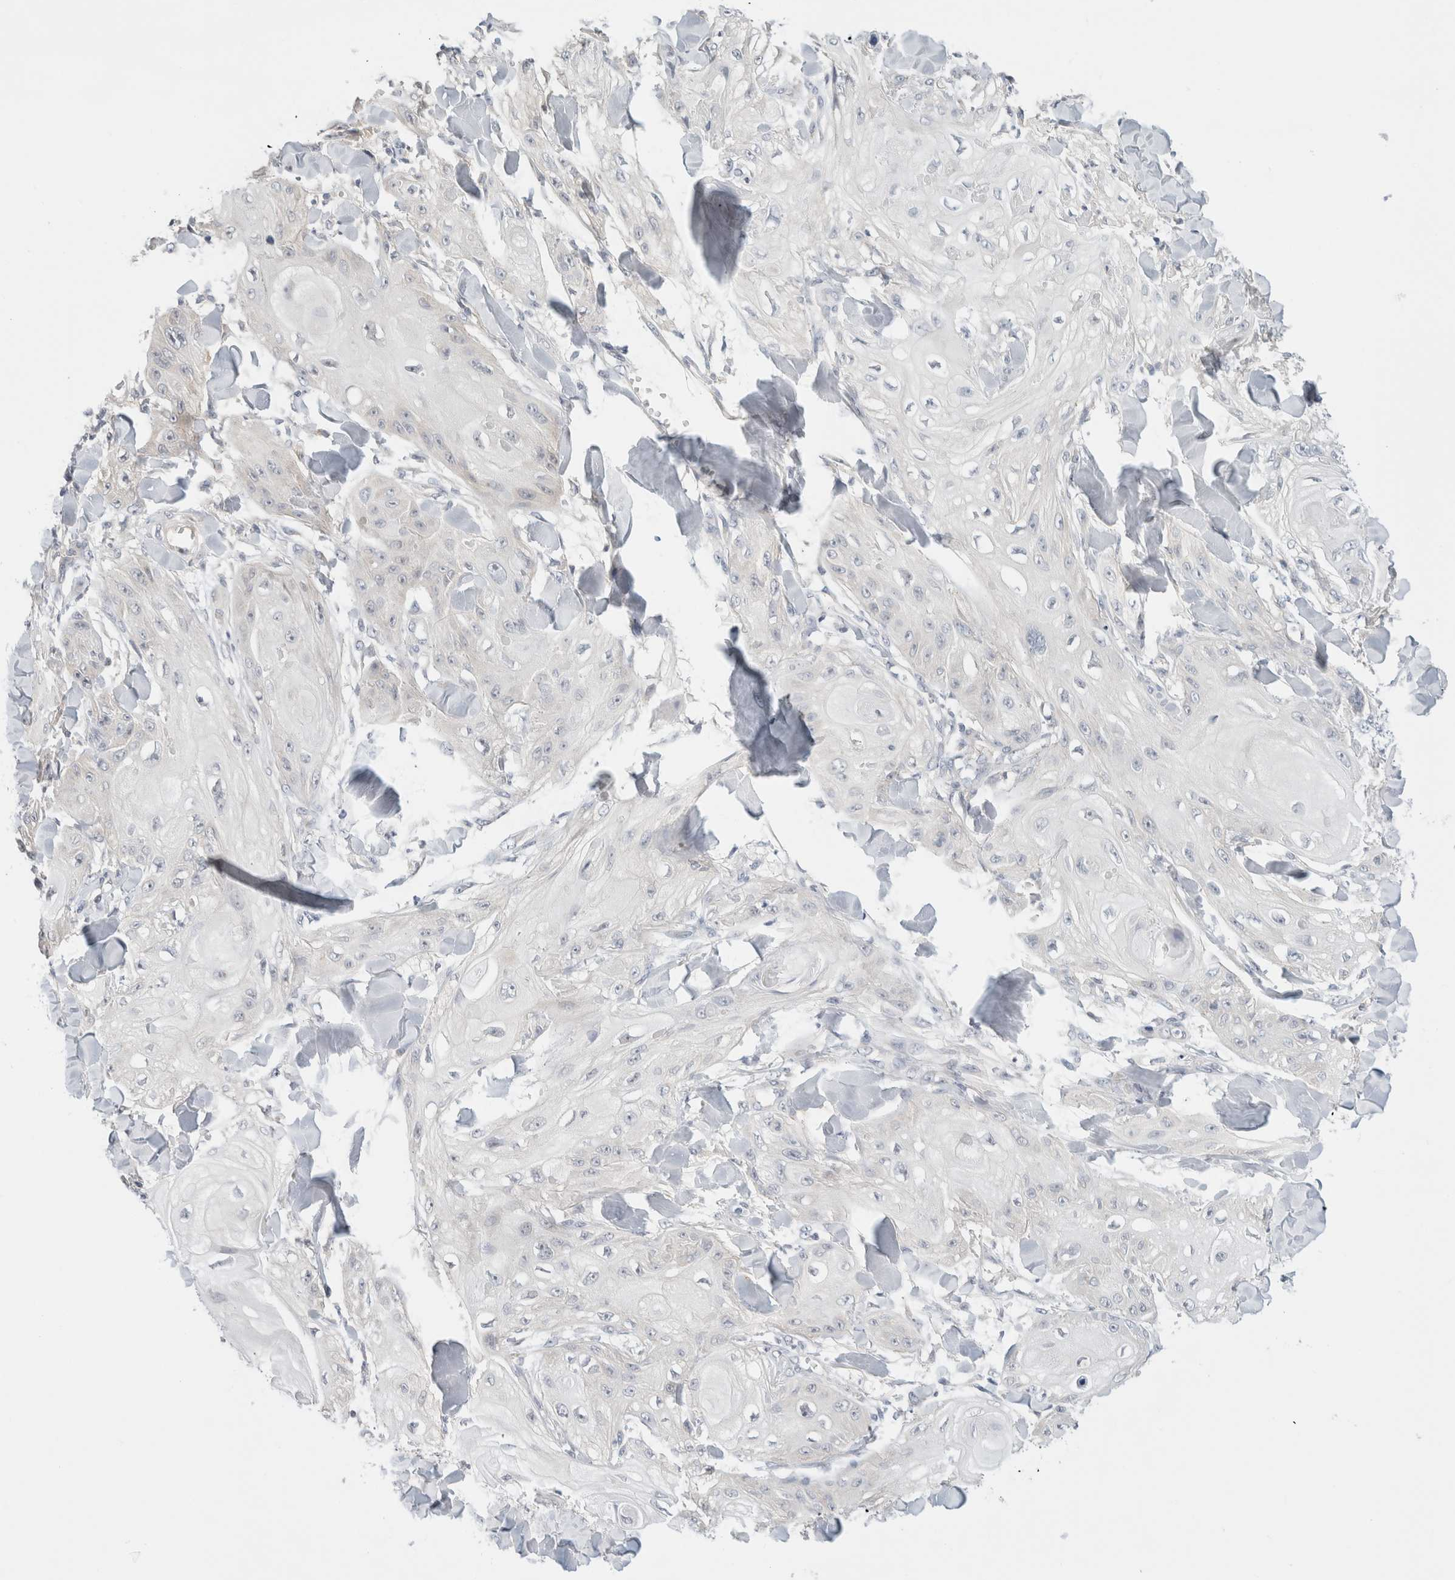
{"staining": {"intensity": "negative", "quantity": "none", "location": "none"}, "tissue": "skin cancer", "cell_type": "Tumor cells", "image_type": "cancer", "snomed": [{"axis": "morphology", "description": "Squamous cell carcinoma, NOS"}, {"axis": "topography", "description": "Skin"}], "caption": "This is an immunohistochemistry (IHC) photomicrograph of human squamous cell carcinoma (skin). There is no staining in tumor cells.", "gene": "SPRTN", "patient": {"sex": "male", "age": 74}}